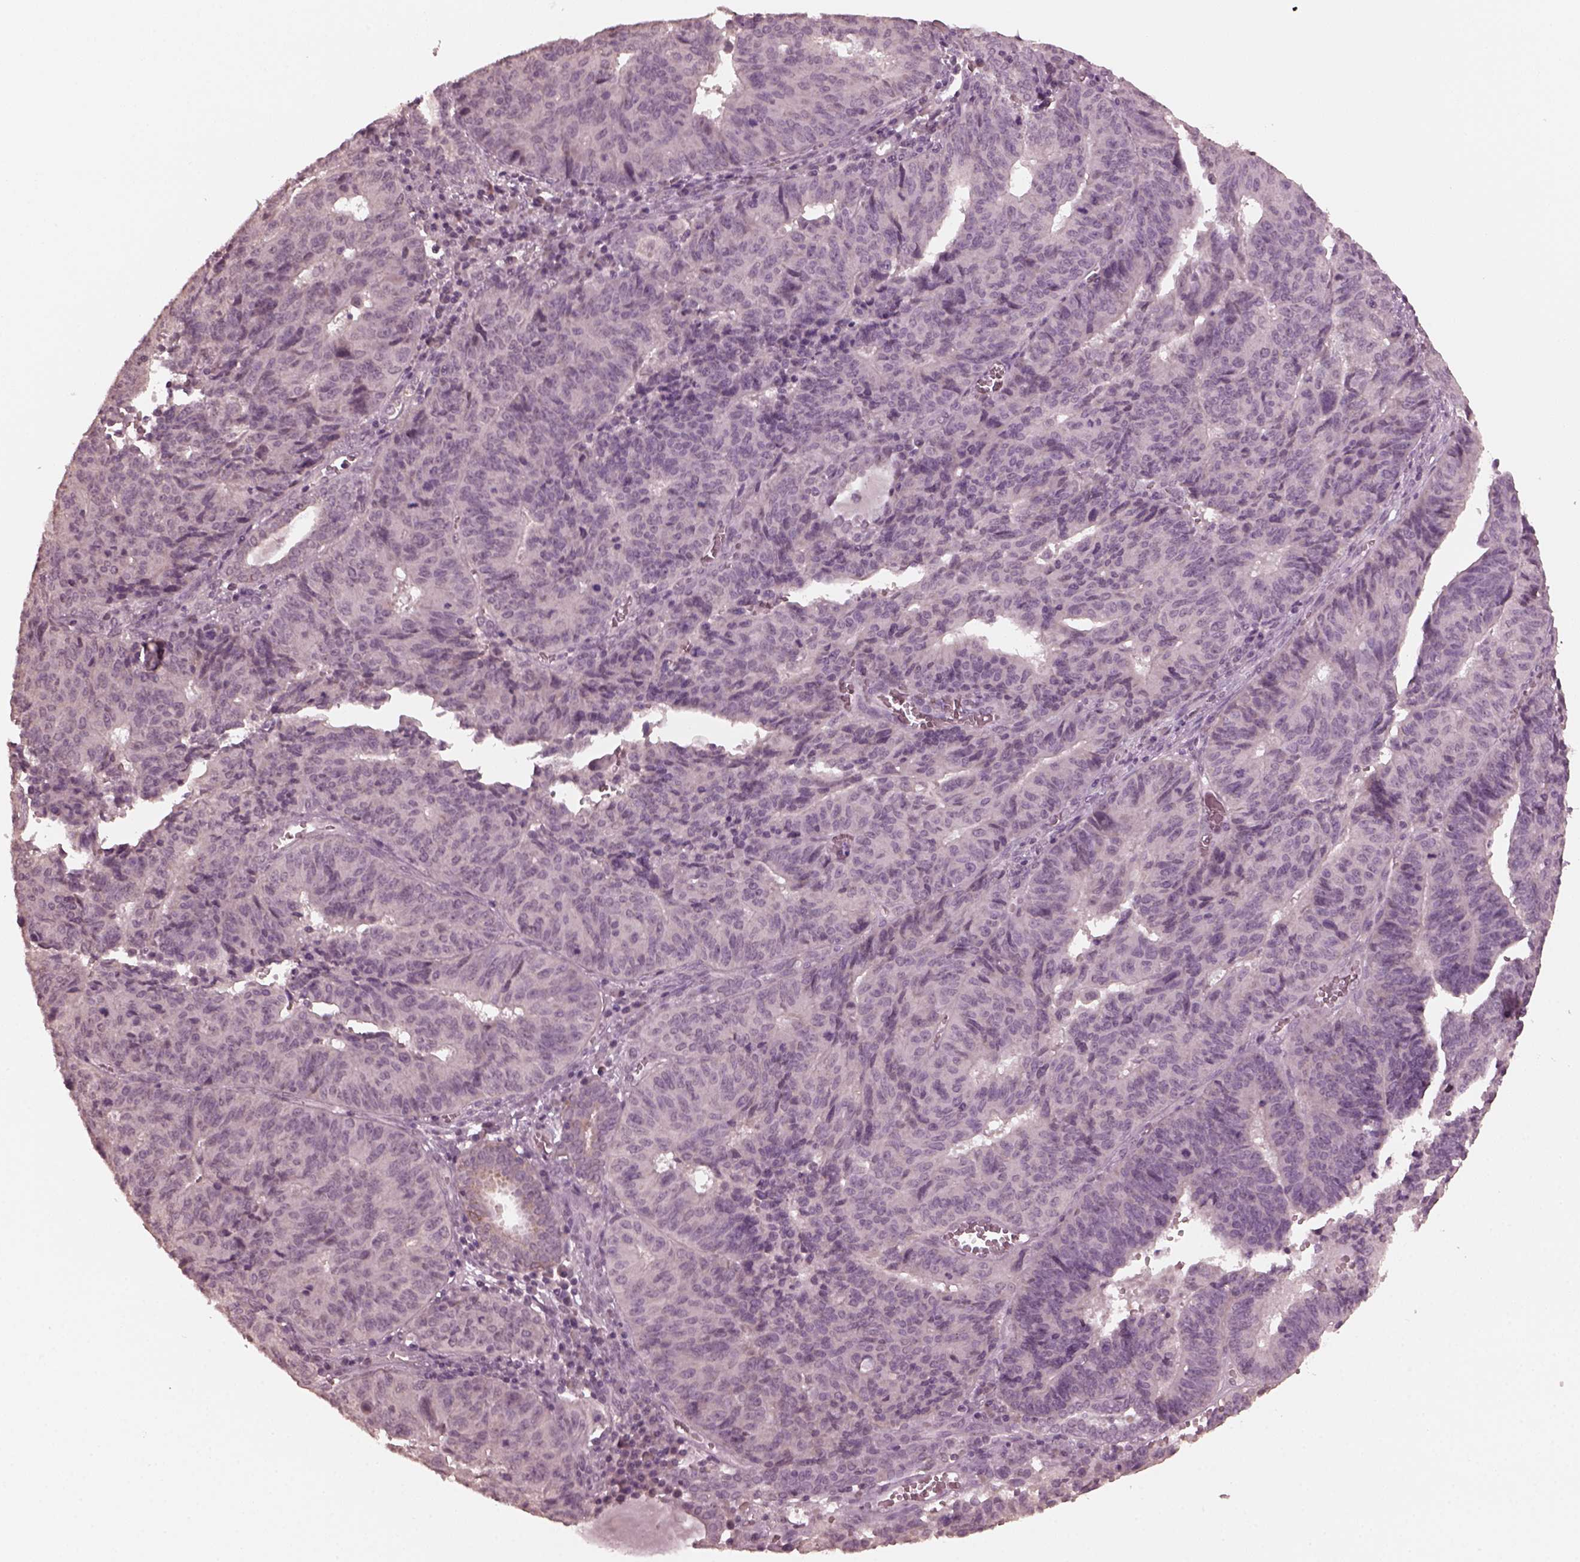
{"staining": {"intensity": "negative", "quantity": "none", "location": "none"}, "tissue": "endometrial cancer", "cell_type": "Tumor cells", "image_type": "cancer", "snomed": [{"axis": "morphology", "description": "Adenocarcinoma, NOS"}, {"axis": "topography", "description": "Endometrium"}], "caption": "Immunohistochemical staining of endometrial adenocarcinoma displays no significant positivity in tumor cells.", "gene": "KRT79", "patient": {"sex": "female", "age": 65}}